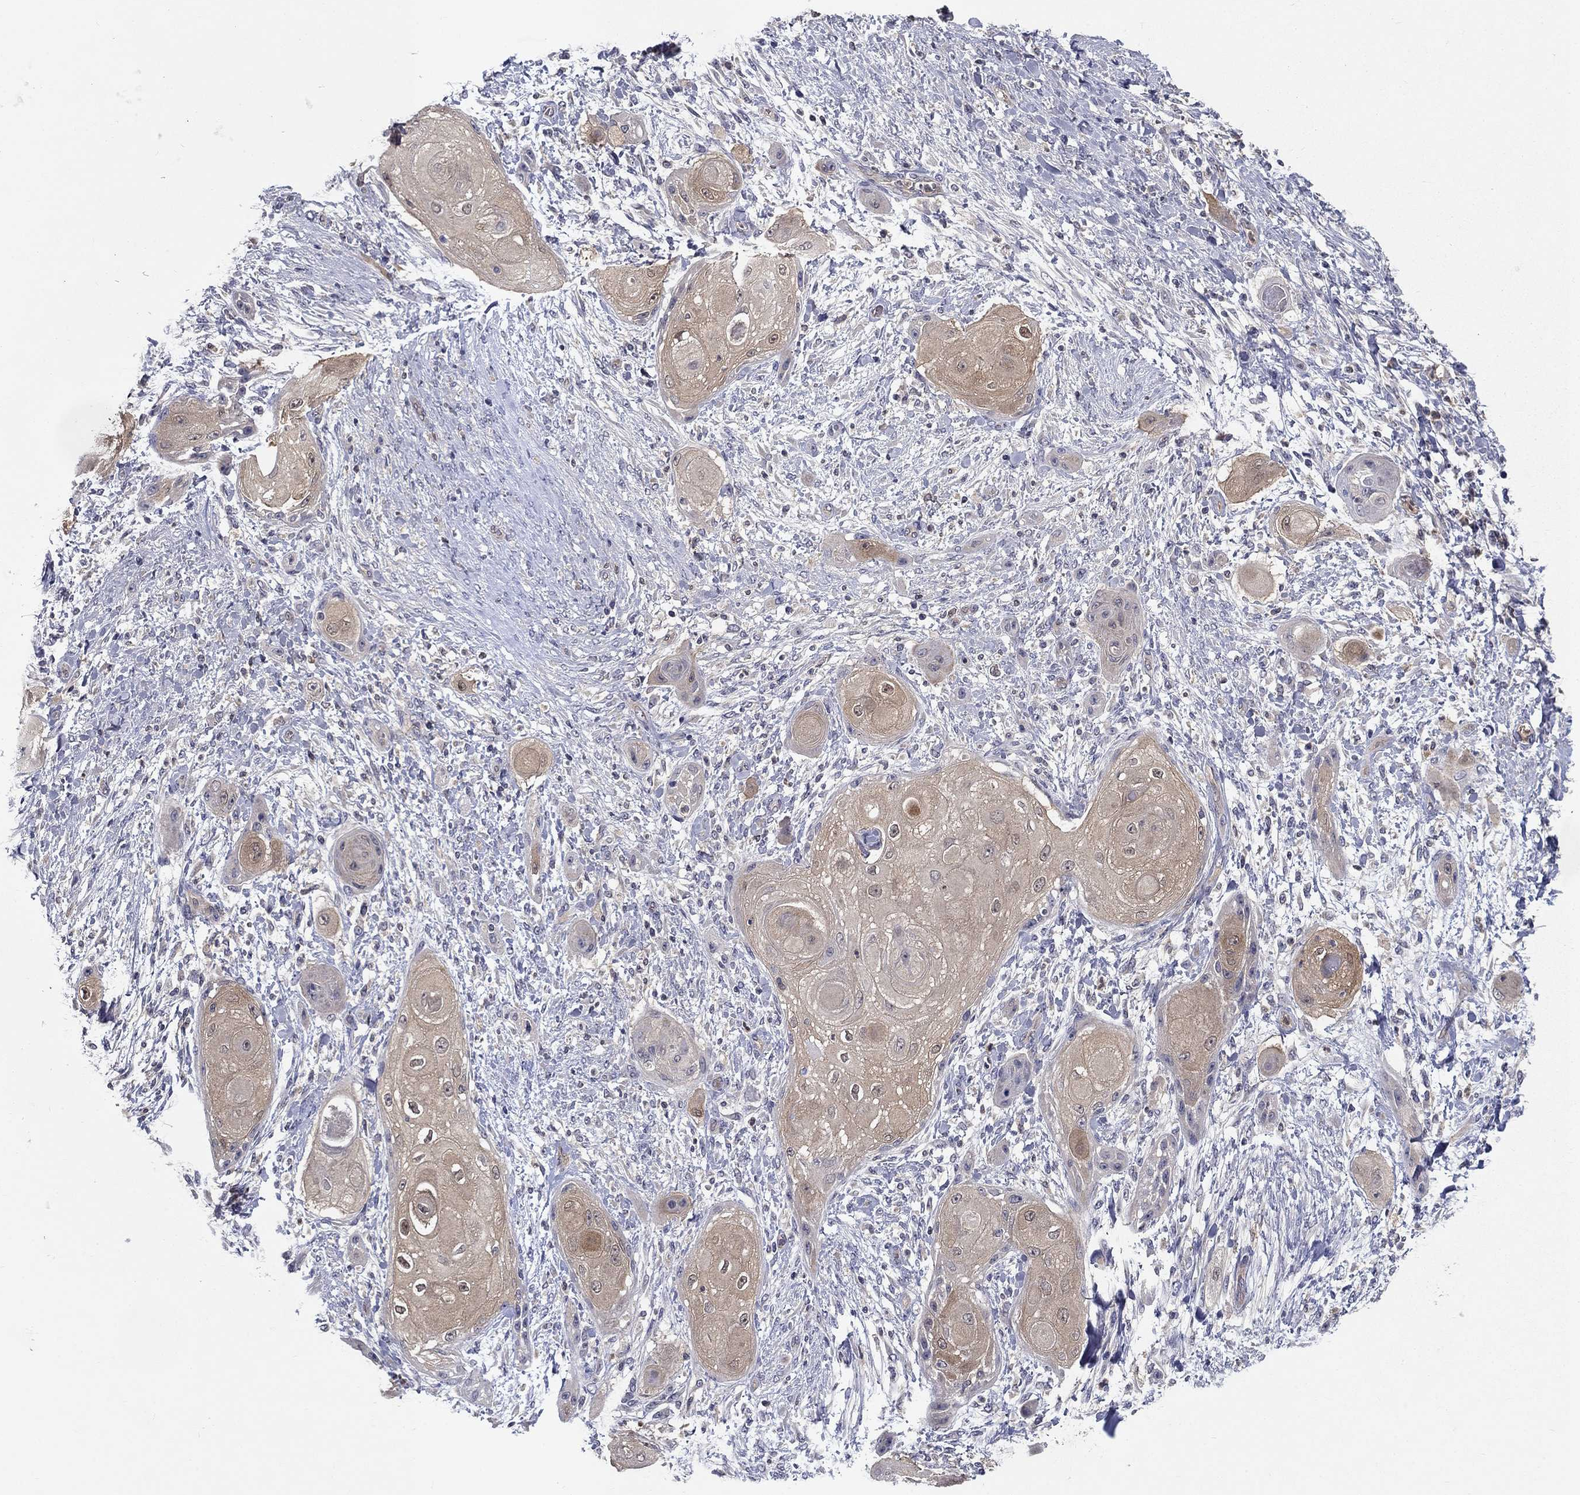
{"staining": {"intensity": "negative", "quantity": "none", "location": "none"}, "tissue": "skin cancer", "cell_type": "Tumor cells", "image_type": "cancer", "snomed": [{"axis": "morphology", "description": "Squamous cell carcinoma, NOS"}, {"axis": "topography", "description": "Skin"}], "caption": "An image of human skin cancer is negative for staining in tumor cells. Nuclei are stained in blue.", "gene": "GLTP", "patient": {"sex": "male", "age": 62}}